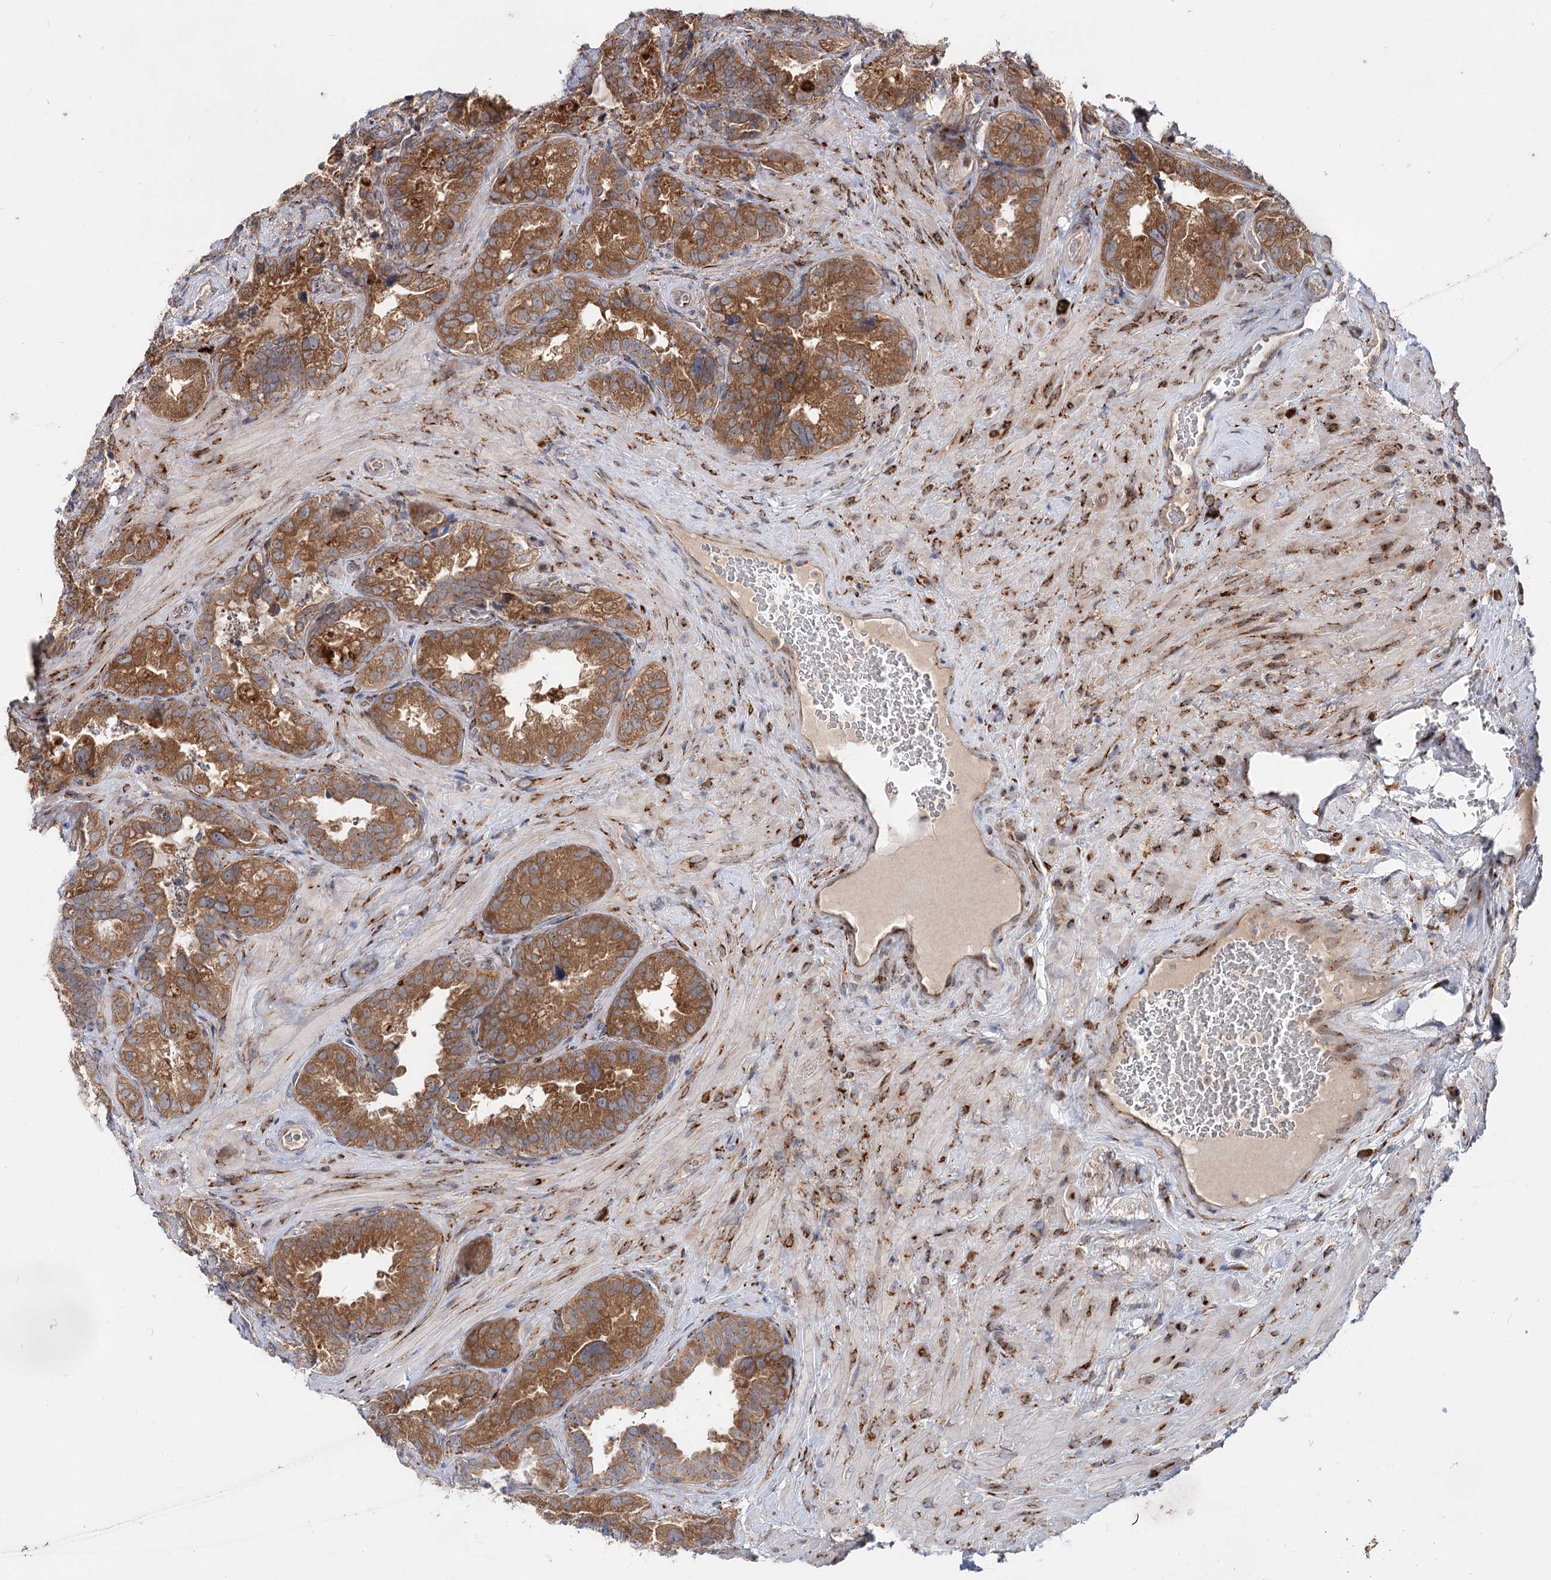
{"staining": {"intensity": "moderate", "quantity": ">75%", "location": "cytoplasmic/membranous"}, "tissue": "seminal vesicle", "cell_type": "Glandular cells", "image_type": "normal", "snomed": [{"axis": "morphology", "description": "Normal tissue, NOS"}, {"axis": "topography", "description": "Seminal veicle"}, {"axis": "topography", "description": "Peripheral nerve tissue"}], "caption": "Immunohistochemical staining of unremarkable human seminal vesicle reveals moderate cytoplasmic/membranous protein expression in approximately >75% of glandular cells. (Stains: DAB in brown, nuclei in blue, Microscopy: brightfield microscopy at high magnification).", "gene": "SPART", "patient": {"sex": "male", "age": 67}}